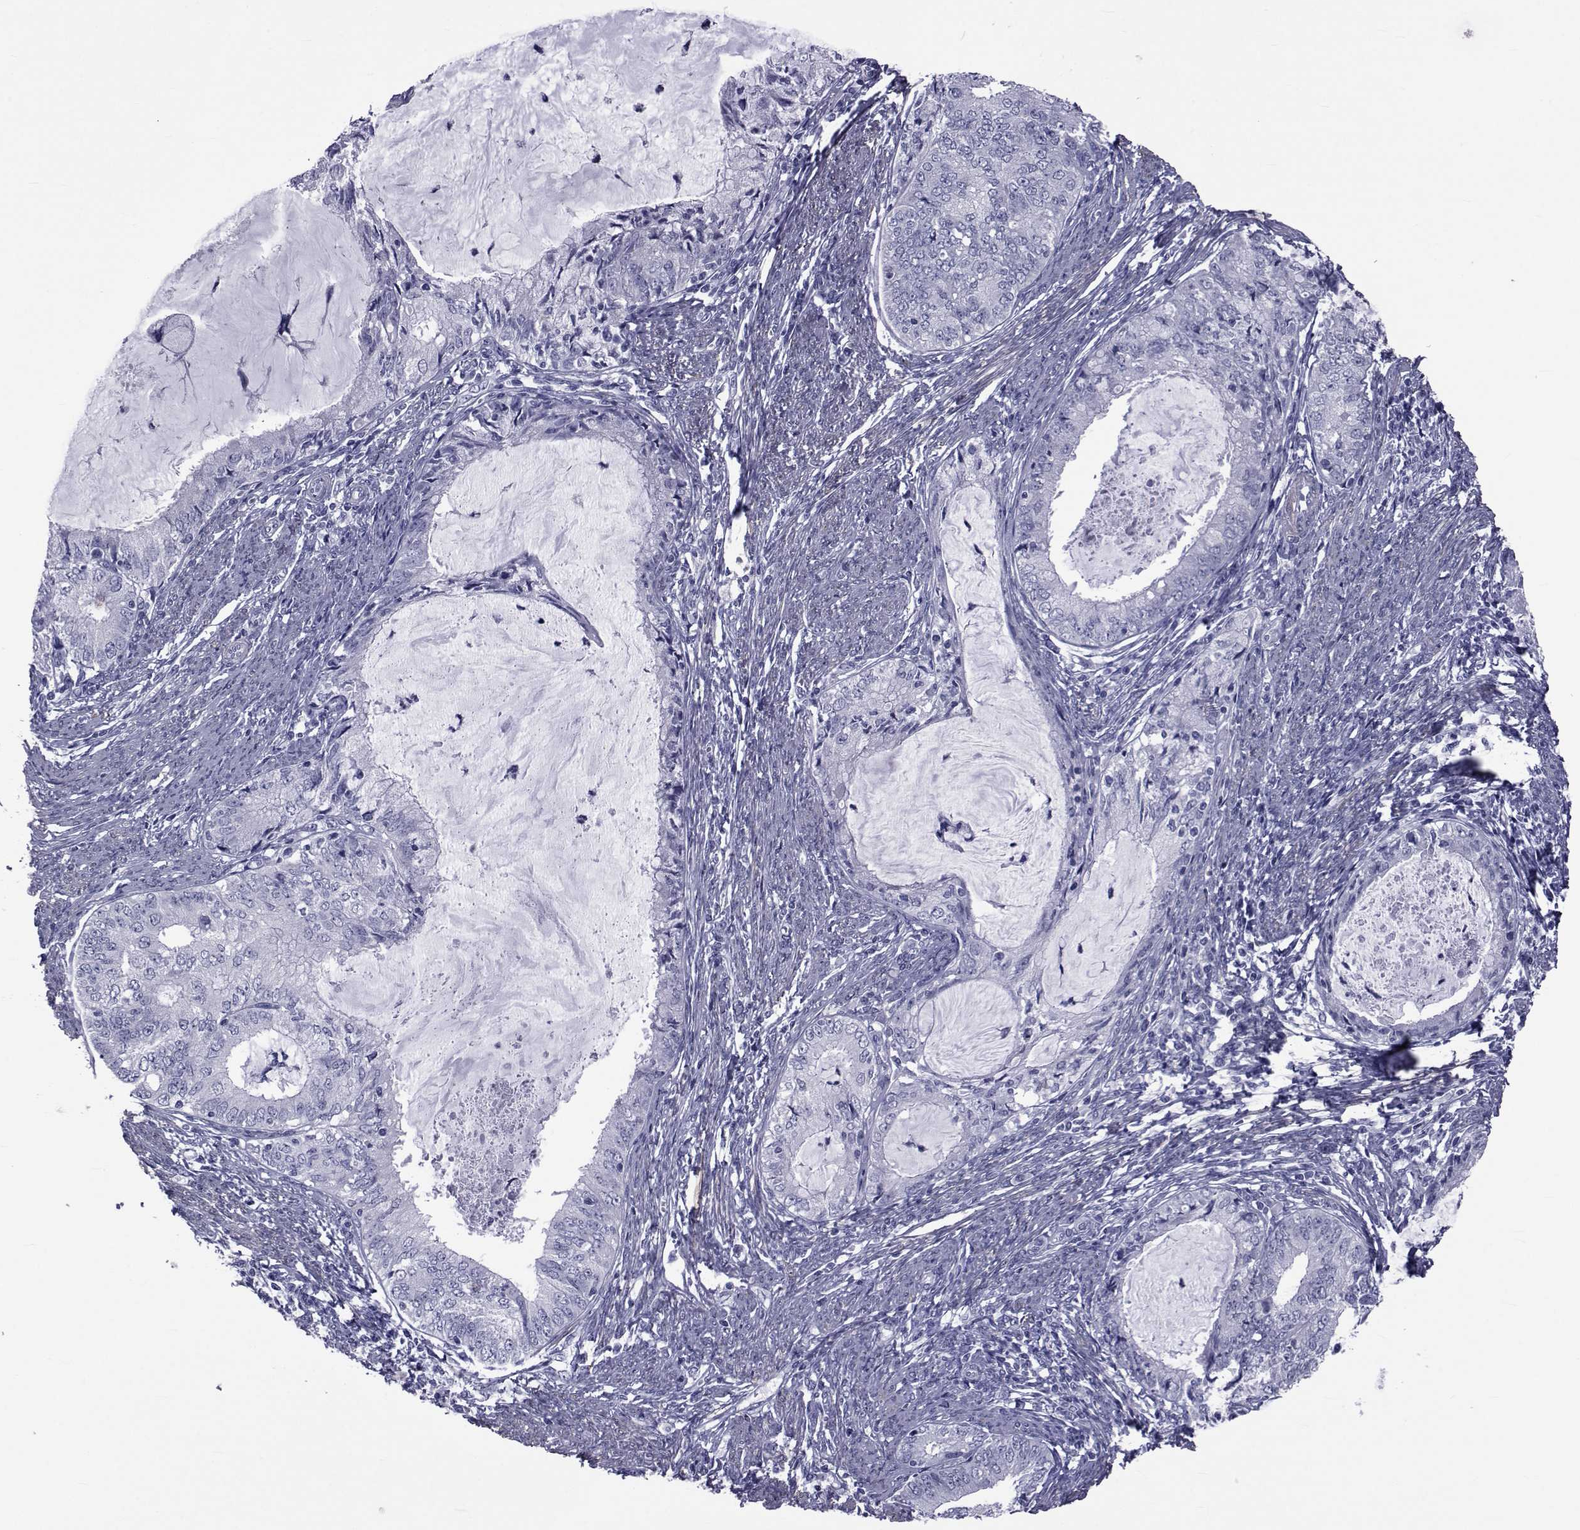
{"staining": {"intensity": "negative", "quantity": "none", "location": "none"}, "tissue": "endometrial cancer", "cell_type": "Tumor cells", "image_type": "cancer", "snomed": [{"axis": "morphology", "description": "Adenocarcinoma, NOS"}, {"axis": "topography", "description": "Endometrium"}], "caption": "High magnification brightfield microscopy of endometrial cancer stained with DAB (3,3'-diaminobenzidine) (brown) and counterstained with hematoxylin (blue): tumor cells show no significant staining. (IHC, brightfield microscopy, high magnification).", "gene": "GKAP1", "patient": {"sex": "female", "age": 57}}